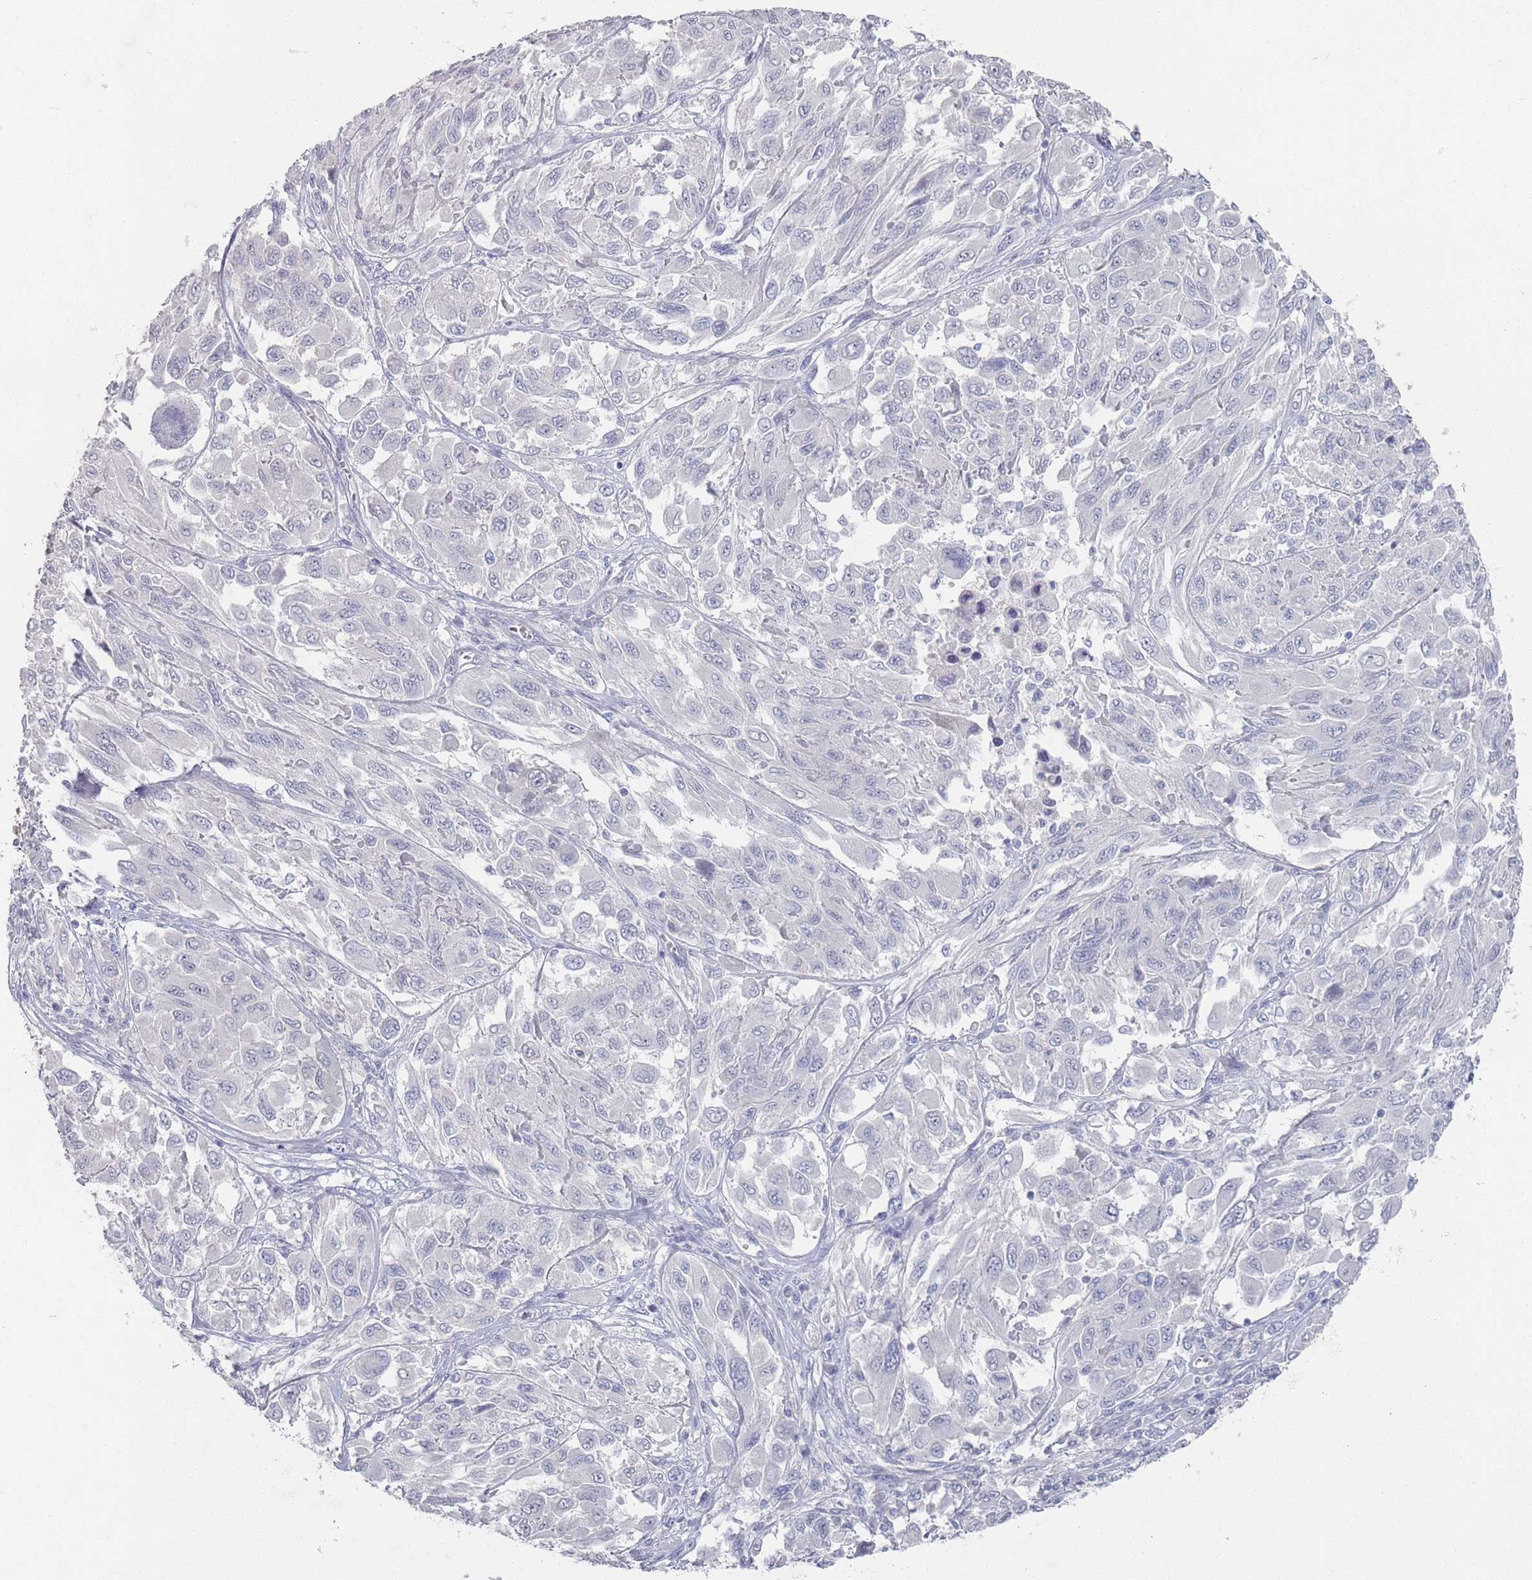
{"staining": {"intensity": "negative", "quantity": "none", "location": "none"}, "tissue": "melanoma", "cell_type": "Tumor cells", "image_type": "cancer", "snomed": [{"axis": "morphology", "description": "Malignant melanoma, NOS"}, {"axis": "topography", "description": "Skin"}], "caption": "DAB immunohistochemical staining of malignant melanoma demonstrates no significant staining in tumor cells. (DAB immunohistochemistry, high magnification).", "gene": "PROM2", "patient": {"sex": "female", "age": 91}}